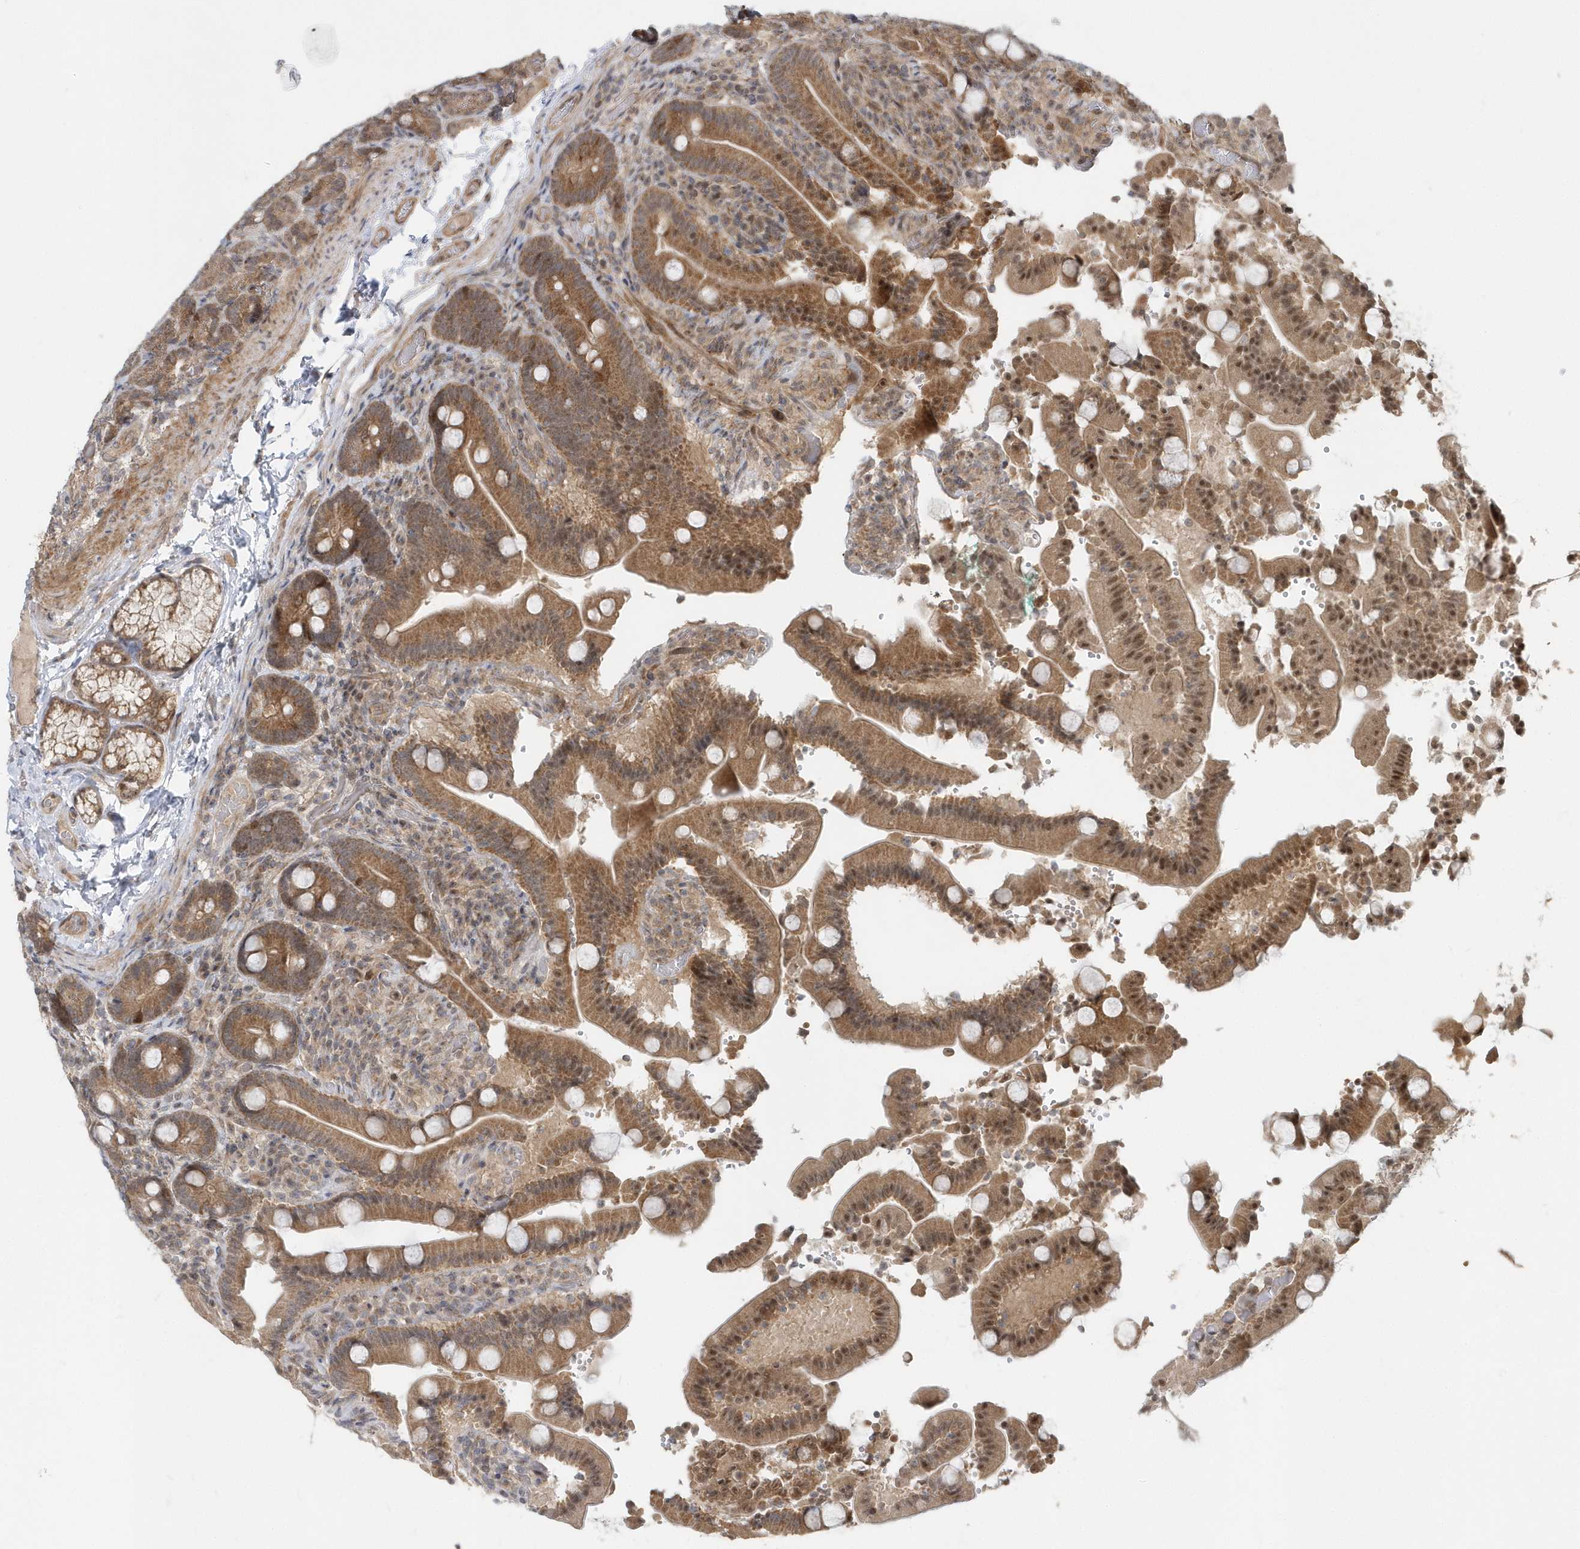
{"staining": {"intensity": "moderate", "quantity": ">75%", "location": "cytoplasmic/membranous,nuclear"}, "tissue": "duodenum", "cell_type": "Glandular cells", "image_type": "normal", "snomed": [{"axis": "morphology", "description": "Normal tissue, NOS"}, {"axis": "topography", "description": "Duodenum"}], "caption": "Unremarkable duodenum displays moderate cytoplasmic/membranous,nuclear expression in approximately >75% of glandular cells, visualized by immunohistochemistry. Using DAB (brown) and hematoxylin (blue) stains, captured at high magnification using brightfield microscopy.", "gene": "MXI1", "patient": {"sex": "female", "age": 62}}